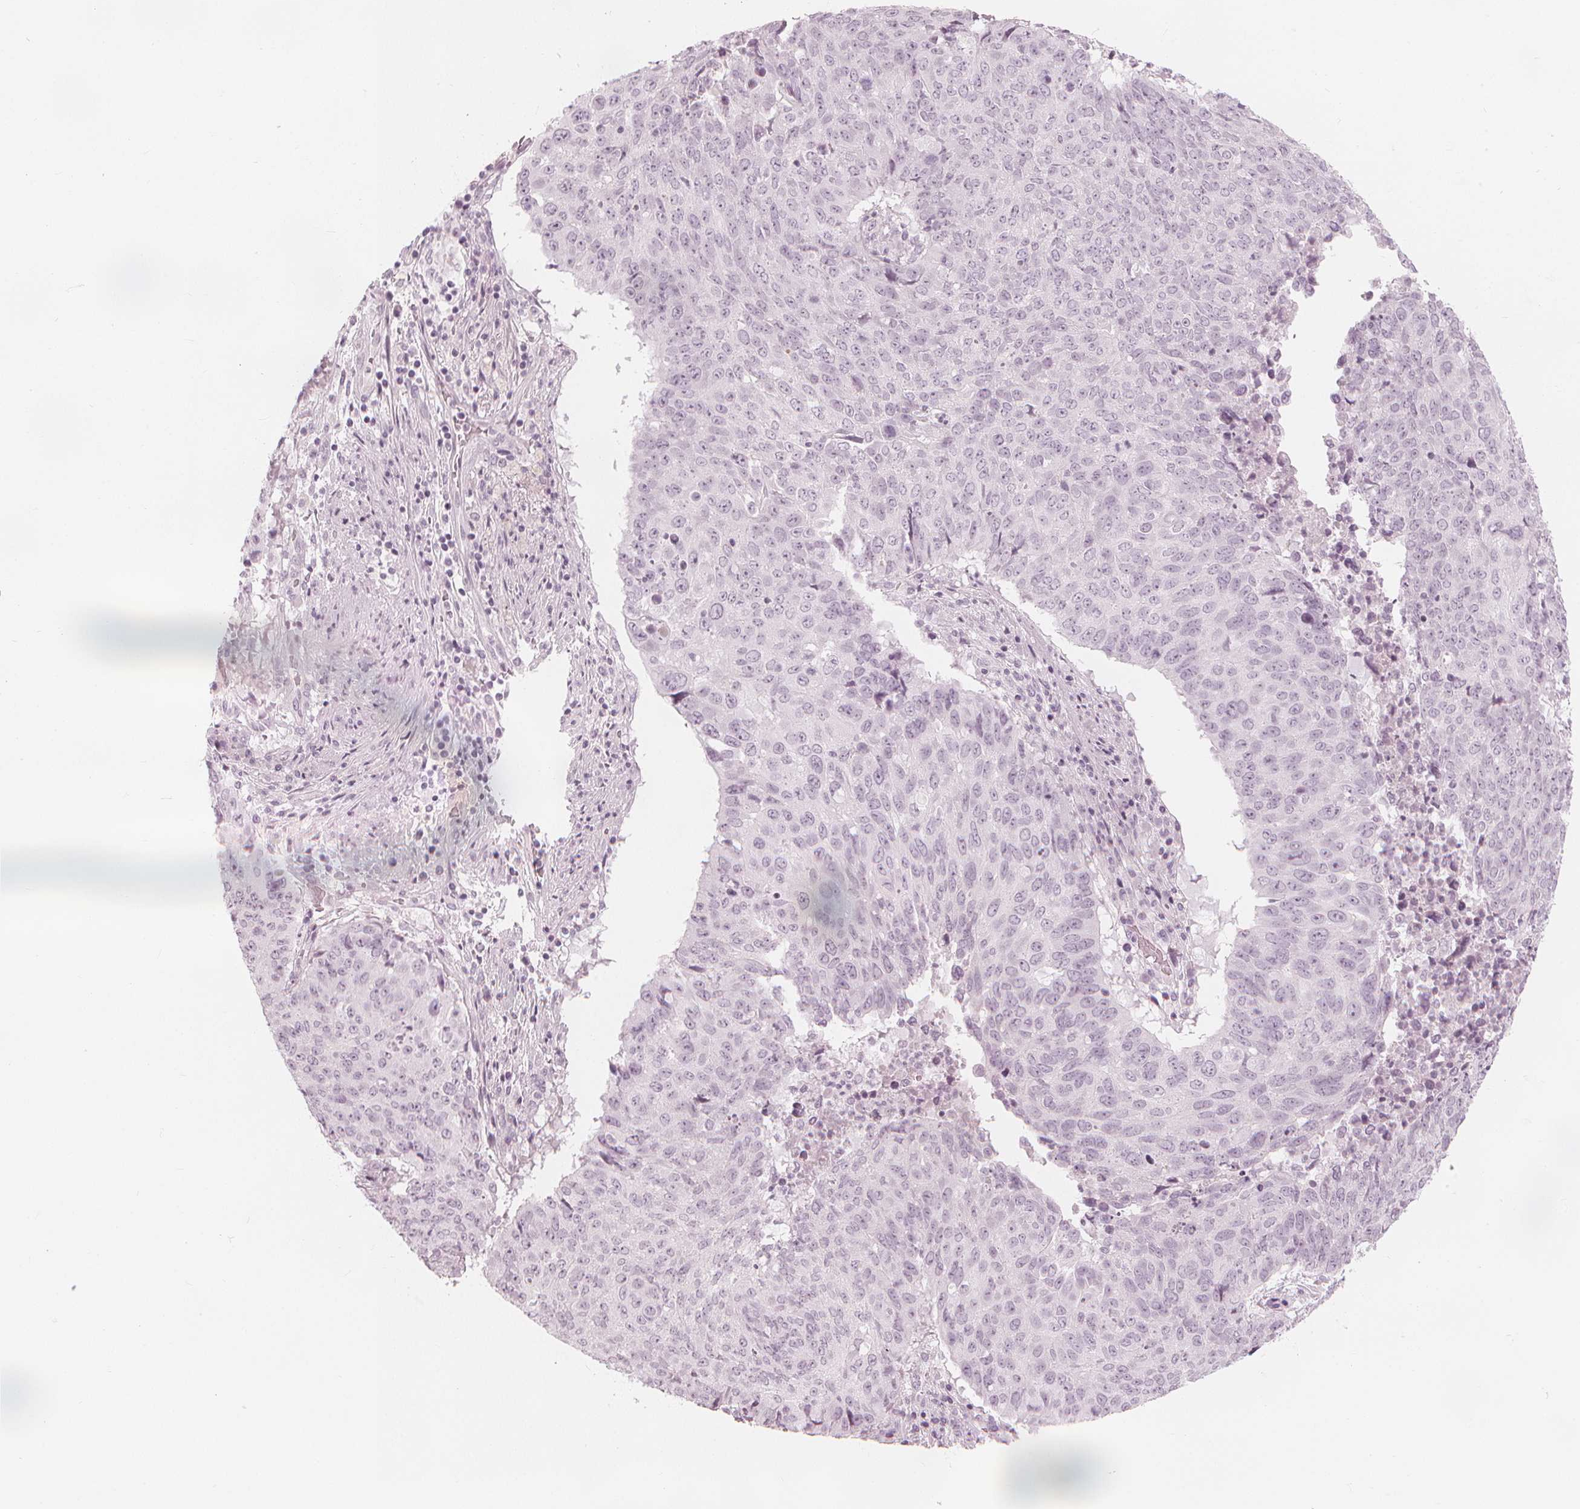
{"staining": {"intensity": "negative", "quantity": "none", "location": "none"}, "tissue": "lung cancer", "cell_type": "Tumor cells", "image_type": "cancer", "snomed": [{"axis": "morphology", "description": "Normal tissue, NOS"}, {"axis": "morphology", "description": "Squamous cell carcinoma, NOS"}, {"axis": "topography", "description": "Bronchus"}, {"axis": "topography", "description": "Lung"}], "caption": "Immunohistochemistry (IHC) histopathology image of neoplastic tissue: human squamous cell carcinoma (lung) stained with DAB (3,3'-diaminobenzidine) reveals no significant protein positivity in tumor cells.", "gene": "PAEP", "patient": {"sex": "male", "age": 64}}